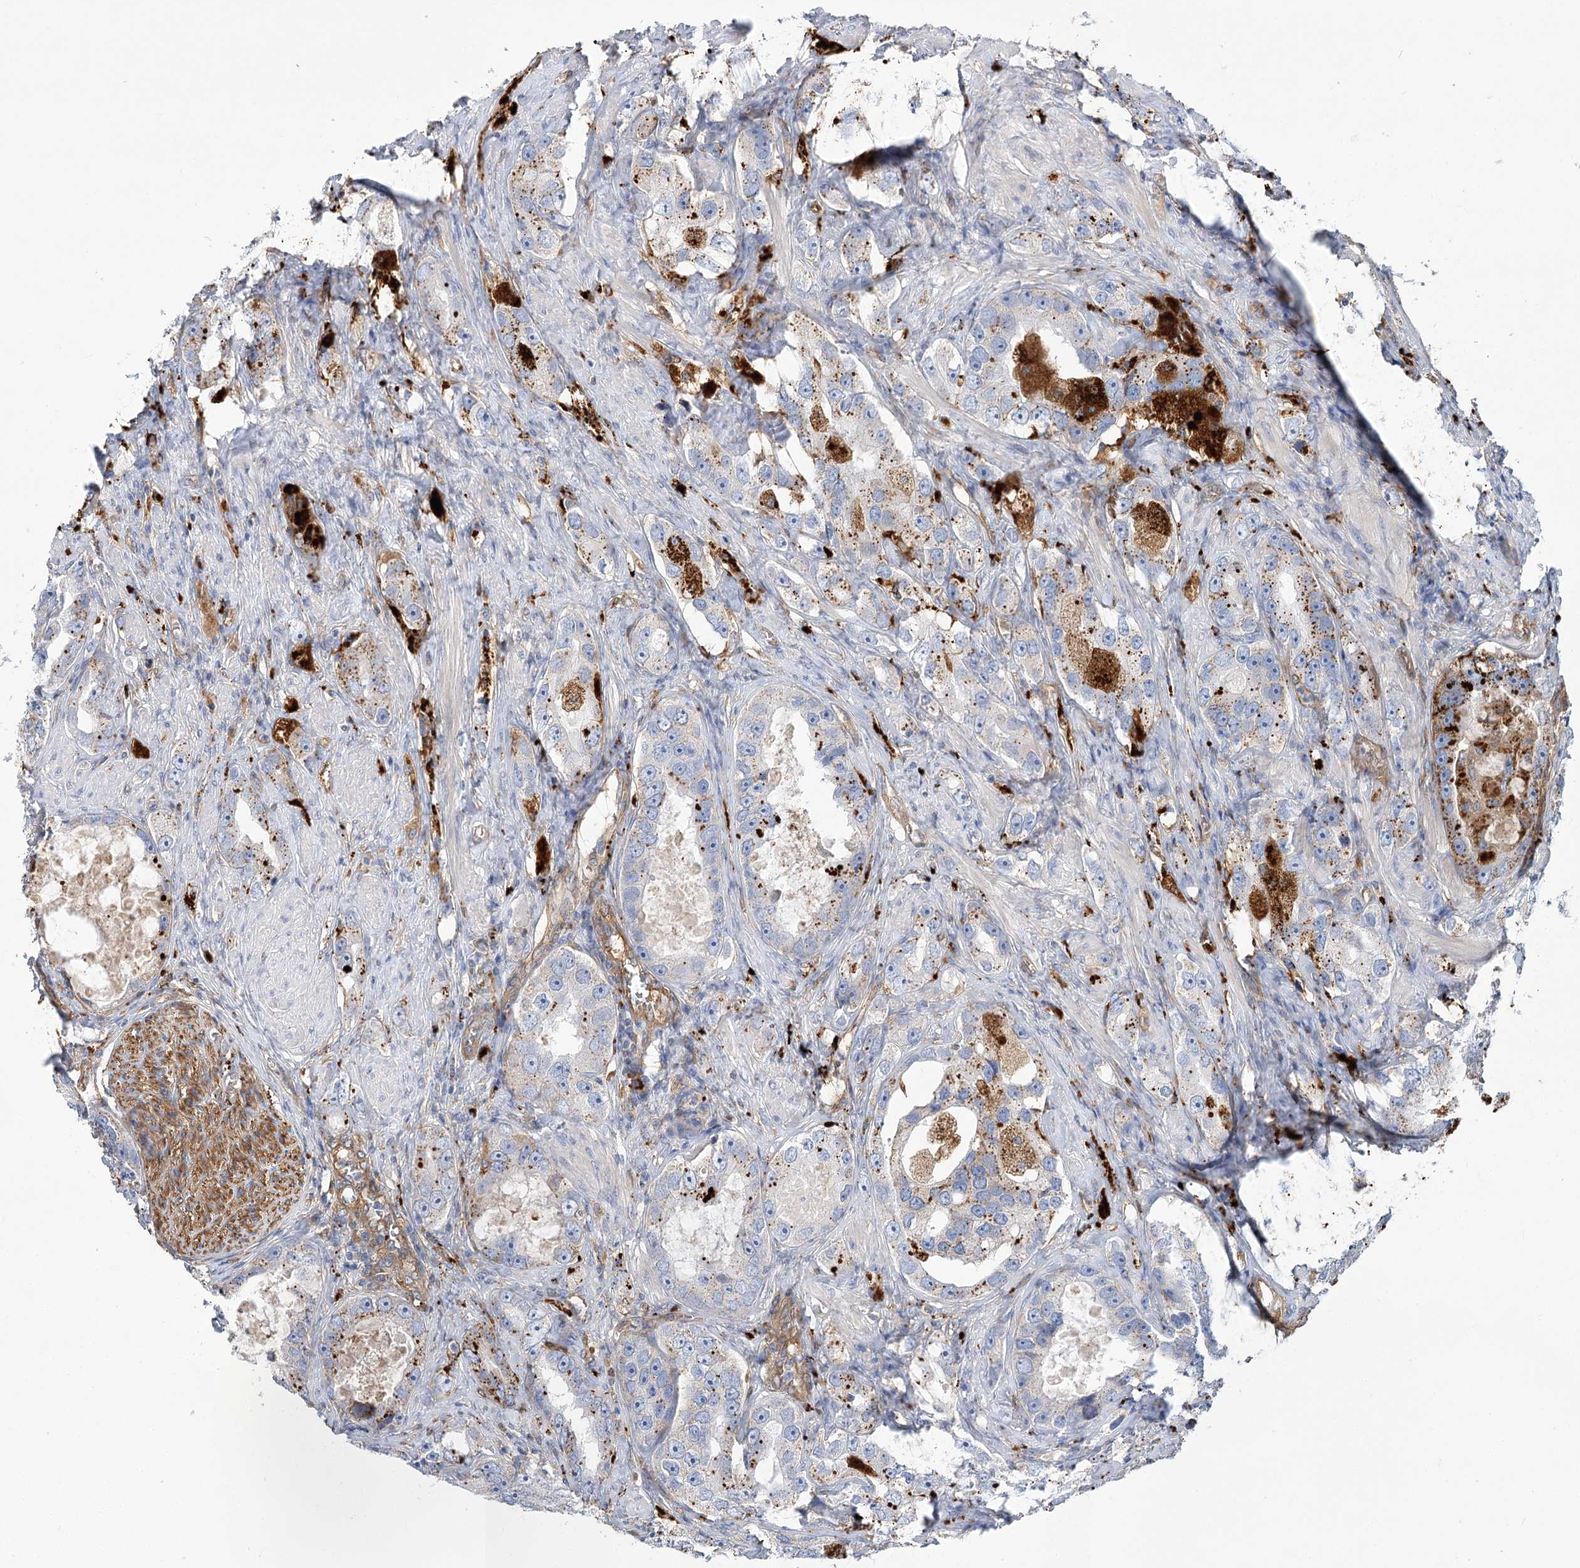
{"staining": {"intensity": "strong", "quantity": "<25%", "location": "cytoplasmic/membranous"}, "tissue": "prostate cancer", "cell_type": "Tumor cells", "image_type": "cancer", "snomed": [{"axis": "morphology", "description": "Adenocarcinoma, High grade"}, {"axis": "topography", "description": "Prostate"}], "caption": "Prostate cancer (adenocarcinoma (high-grade)) was stained to show a protein in brown. There is medium levels of strong cytoplasmic/membranous staining in about <25% of tumor cells.", "gene": "GUSB", "patient": {"sex": "male", "age": 63}}